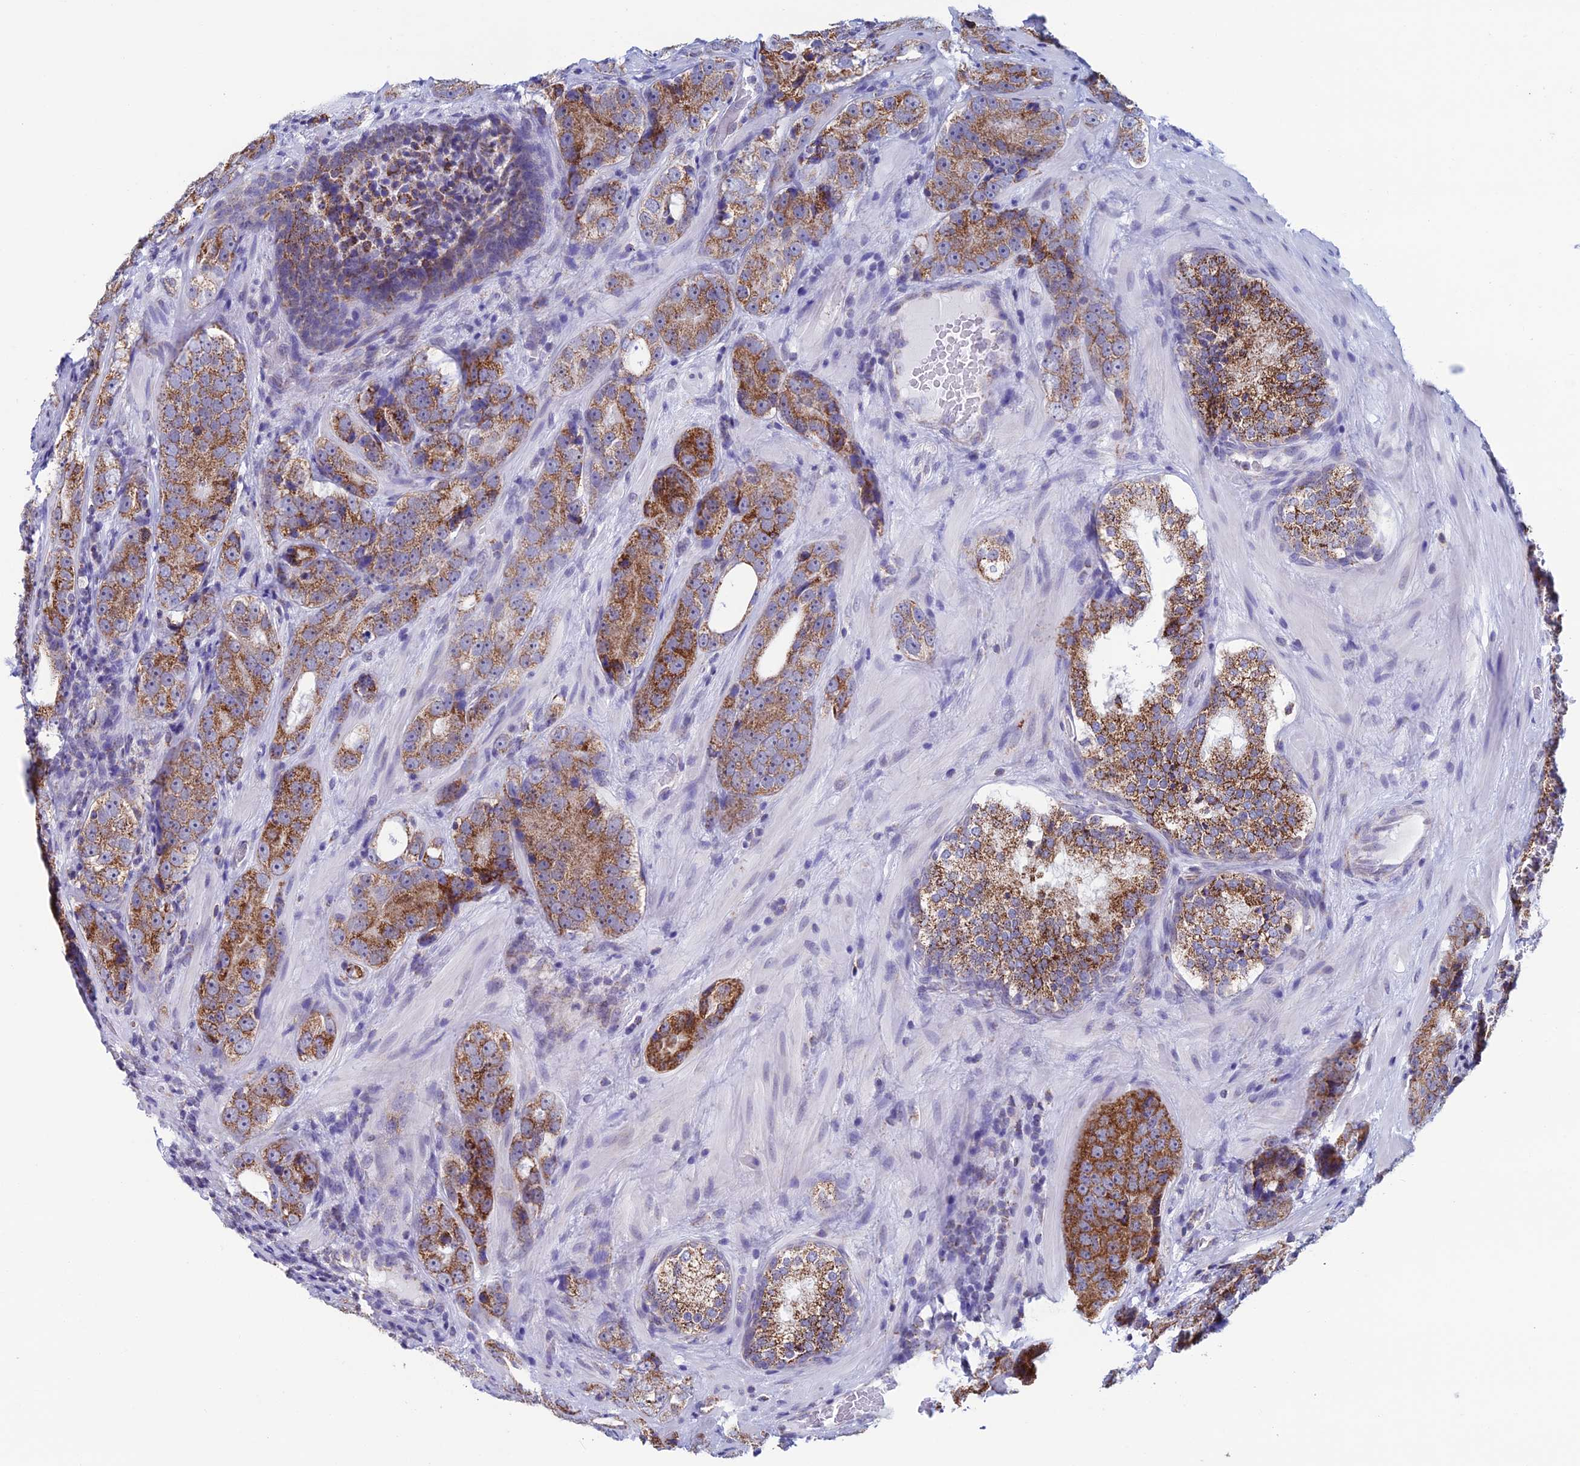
{"staining": {"intensity": "moderate", "quantity": ">75%", "location": "cytoplasmic/membranous"}, "tissue": "prostate cancer", "cell_type": "Tumor cells", "image_type": "cancer", "snomed": [{"axis": "morphology", "description": "Adenocarcinoma, High grade"}, {"axis": "topography", "description": "Prostate"}], "caption": "Prostate cancer (high-grade adenocarcinoma) stained with a protein marker displays moderate staining in tumor cells.", "gene": "ZNG1B", "patient": {"sex": "male", "age": 56}}